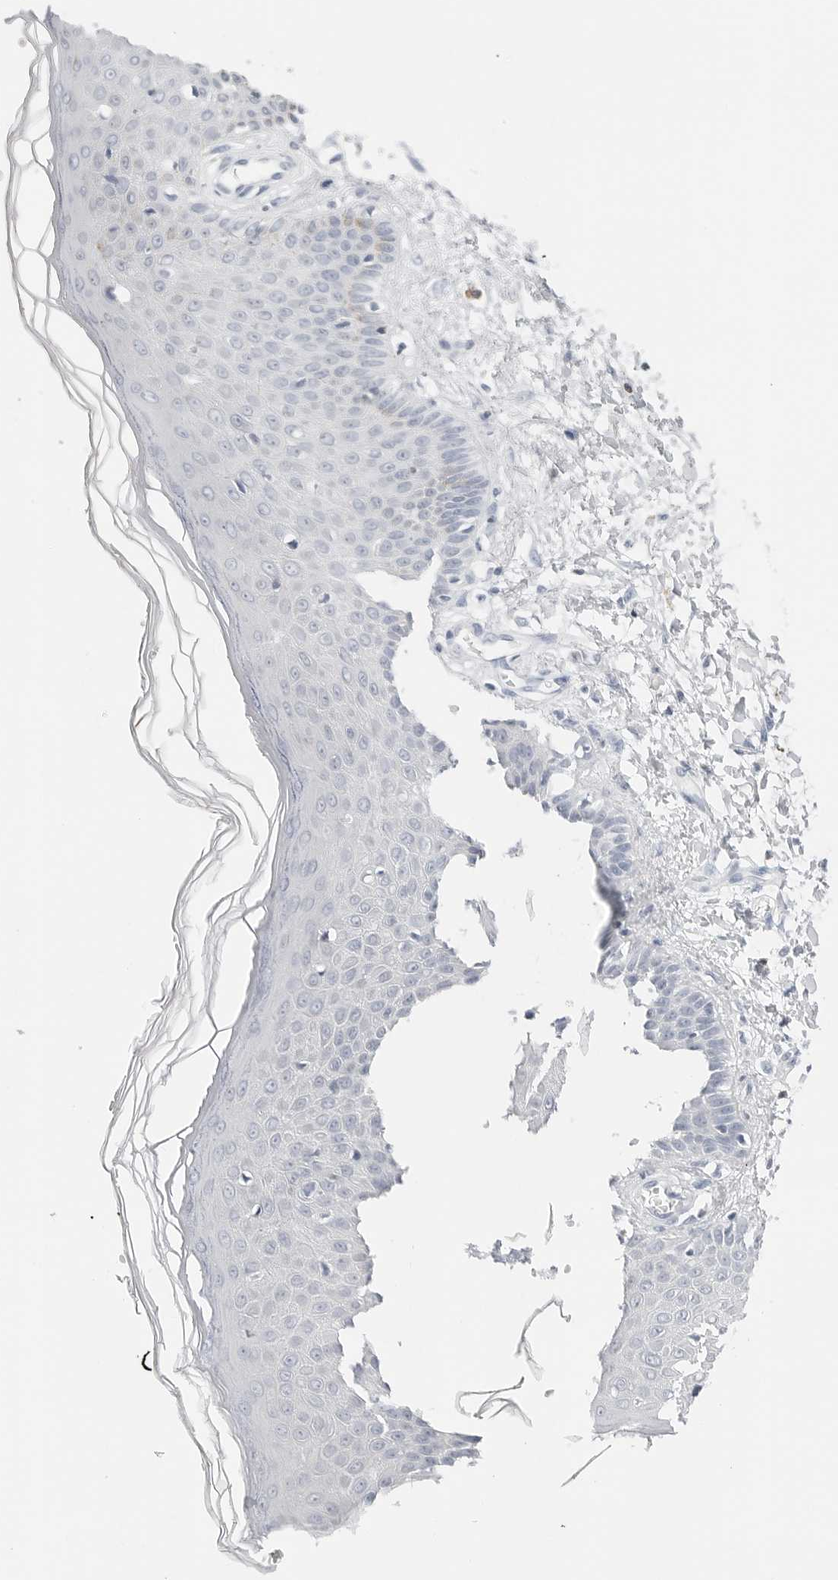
{"staining": {"intensity": "negative", "quantity": "none", "location": "none"}, "tissue": "skin", "cell_type": "Fibroblasts", "image_type": "normal", "snomed": [{"axis": "morphology", "description": "Normal tissue, NOS"}, {"axis": "morphology", "description": "Inflammation, NOS"}, {"axis": "topography", "description": "Skin"}], "caption": "Photomicrograph shows no protein expression in fibroblasts of benign skin.", "gene": "SLC9A3R1", "patient": {"sex": "female", "age": 44}}